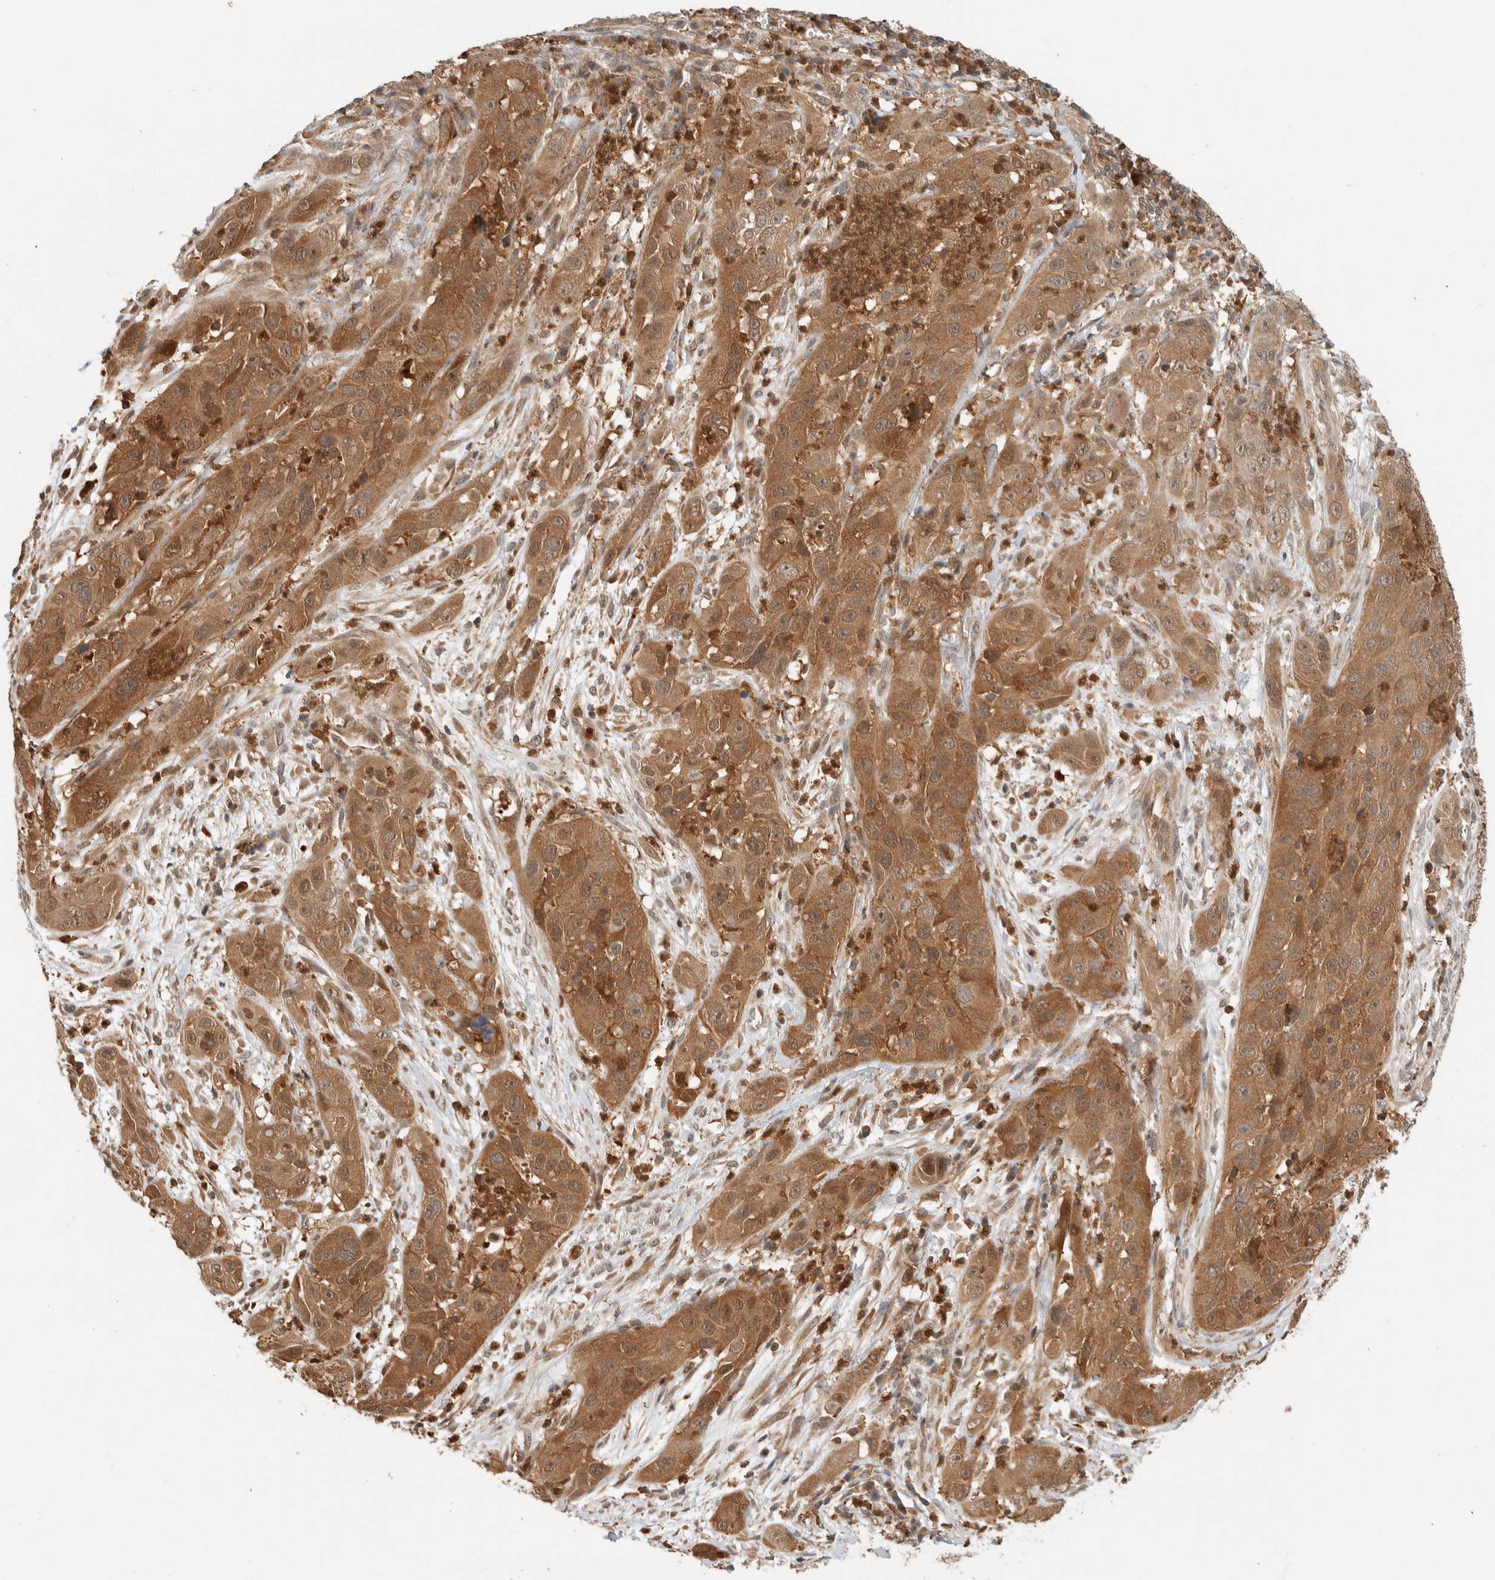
{"staining": {"intensity": "moderate", "quantity": ">75%", "location": "cytoplasmic/membranous"}, "tissue": "cervical cancer", "cell_type": "Tumor cells", "image_type": "cancer", "snomed": [{"axis": "morphology", "description": "Squamous cell carcinoma, NOS"}, {"axis": "topography", "description": "Cervix"}], "caption": "Immunohistochemical staining of human squamous cell carcinoma (cervical) exhibits moderate cytoplasmic/membranous protein positivity in about >75% of tumor cells.", "gene": "ADSS2", "patient": {"sex": "female", "age": 32}}